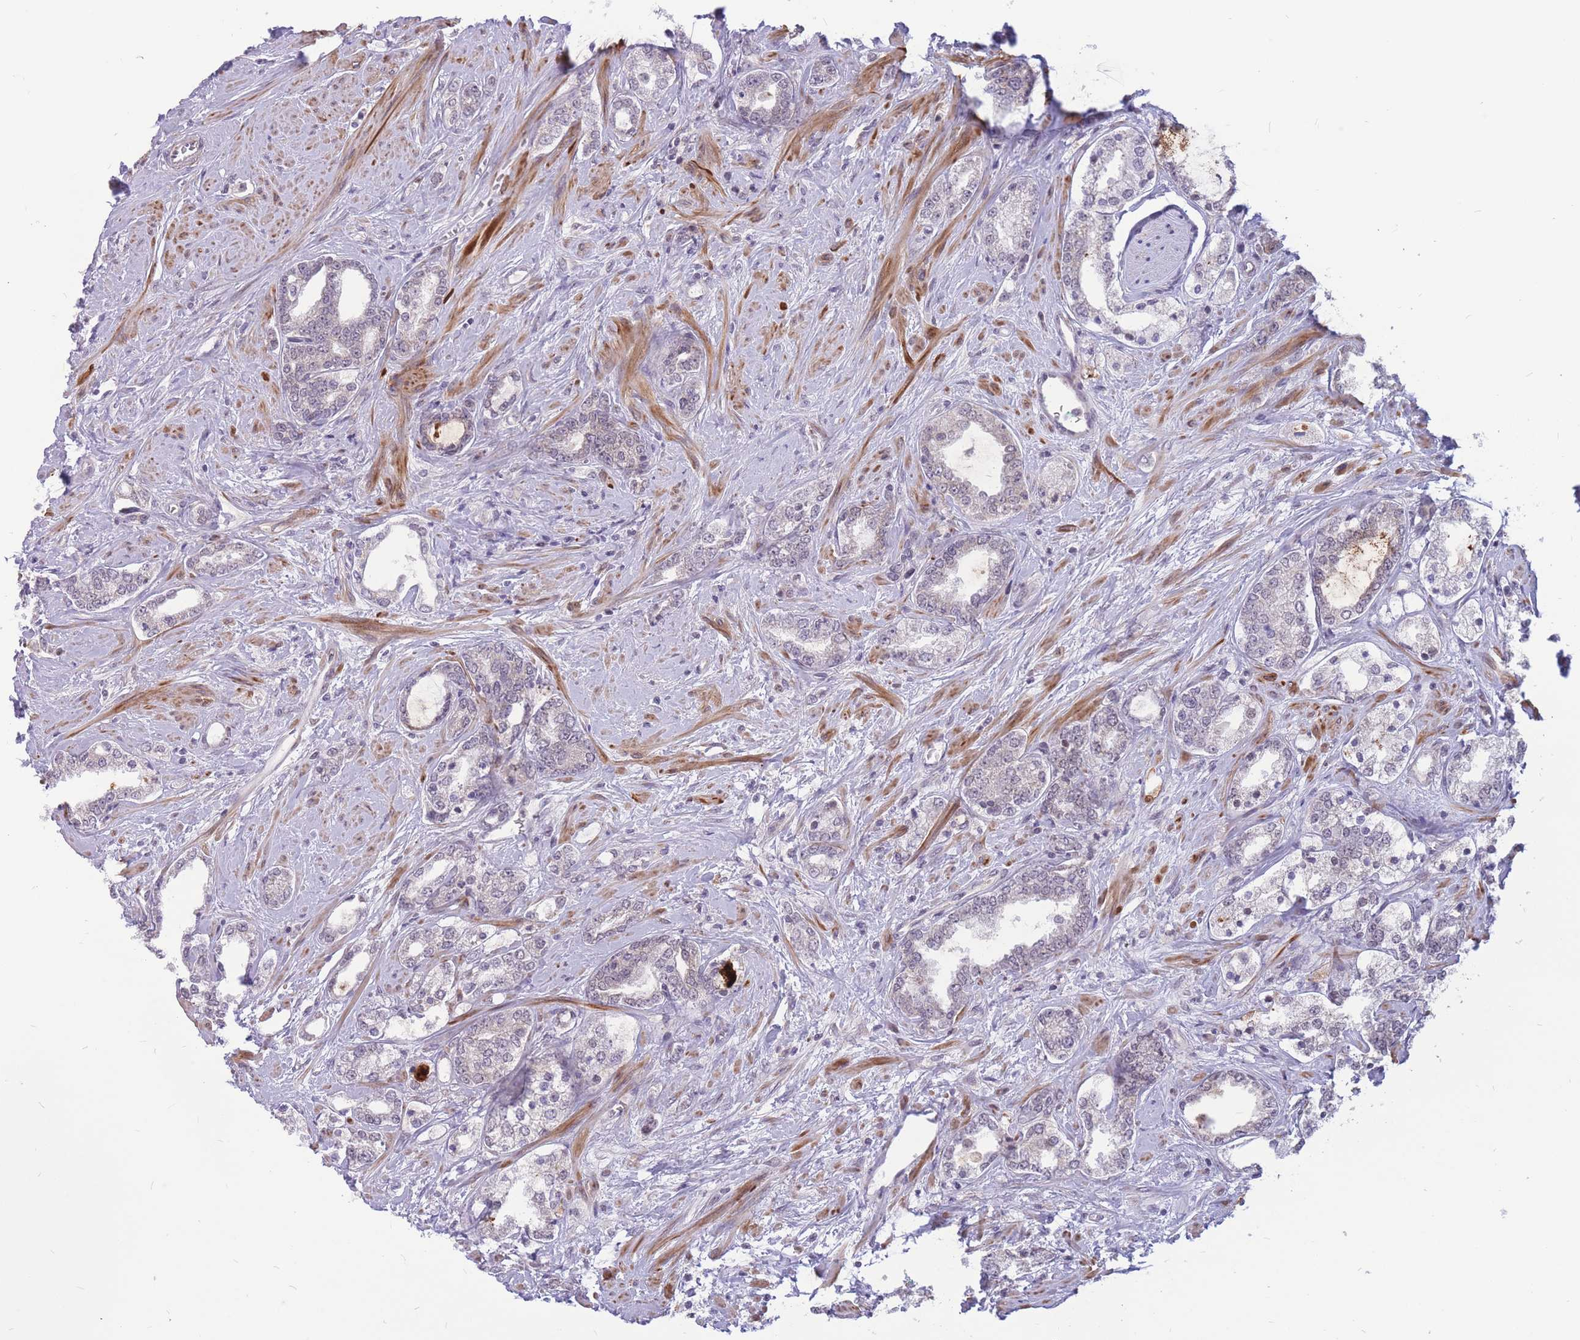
{"staining": {"intensity": "negative", "quantity": "none", "location": "none"}, "tissue": "prostate cancer", "cell_type": "Tumor cells", "image_type": "cancer", "snomed": [{"axis": "morphology", "description": "Adenocarcinoma, High grade"}, {"axis": "topography", "description": "Prostate"}], "caption": "High magnification brightfield microscopy of prostate cancer stained with DAB (brown) and counterstained with hematoxylin (blue): tumor cells show no significant positivity.", "gene": "ADD2", "patient": {"sex": "male", "age": 64}}